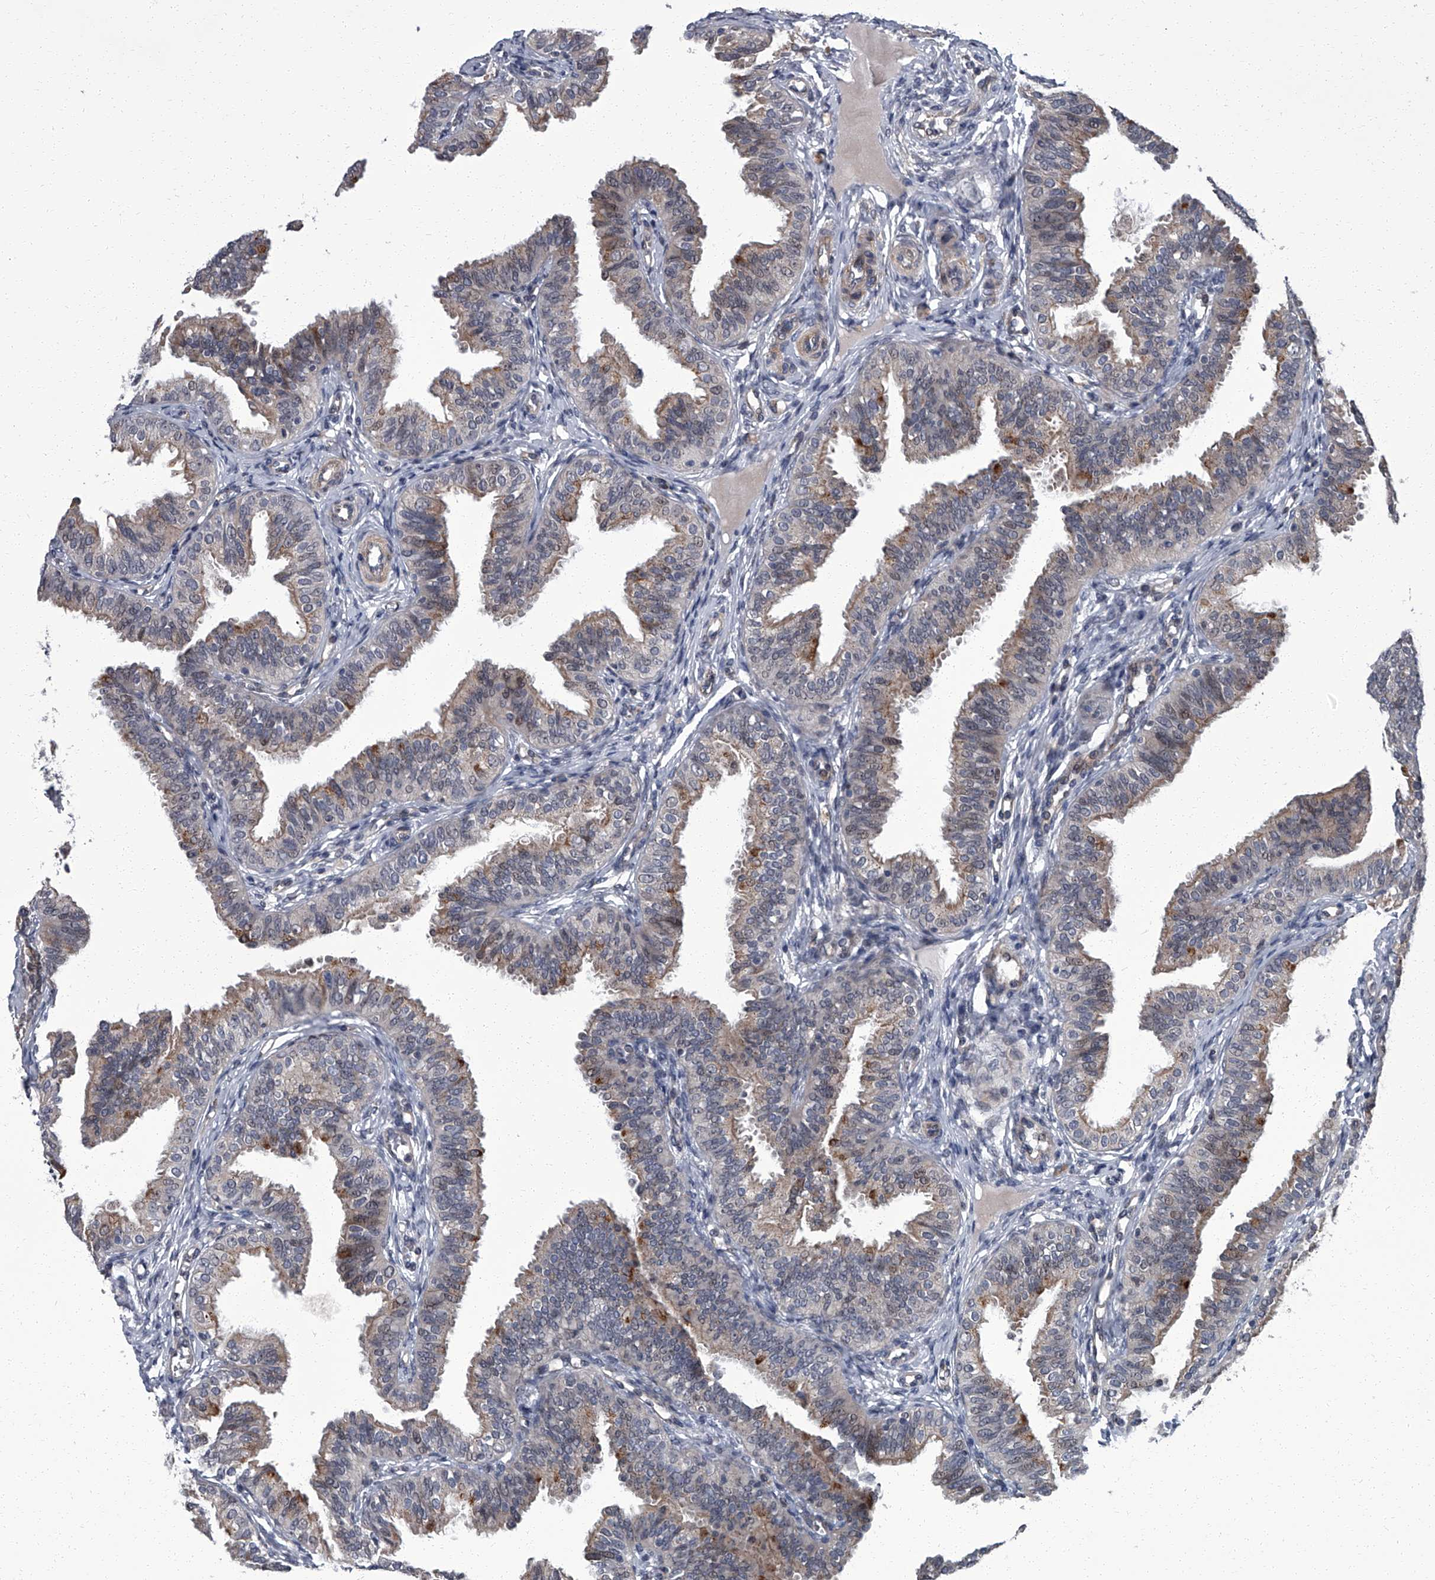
{"staining": {"intensity": "weak", "quantity": "25%-75%", "location": "cytoplasmic/membranous"}, "tissue": "fallopian tube", "cell_type": "Glandular cells", "image_type": "normal", "snomed": [{"axis": "morphology", "description": "Normal tissue, NOS"}, {"axis": "topography", "description": "Fallopian tube"}], "caption": "Glandular cells show low levels of weak cytoplasmic/membranous staining in approximately 25%-75% of cells in unremarkable fallopian tube.", "gene": "ZNF274", "patient": {"sex": "female", "age": 35}}